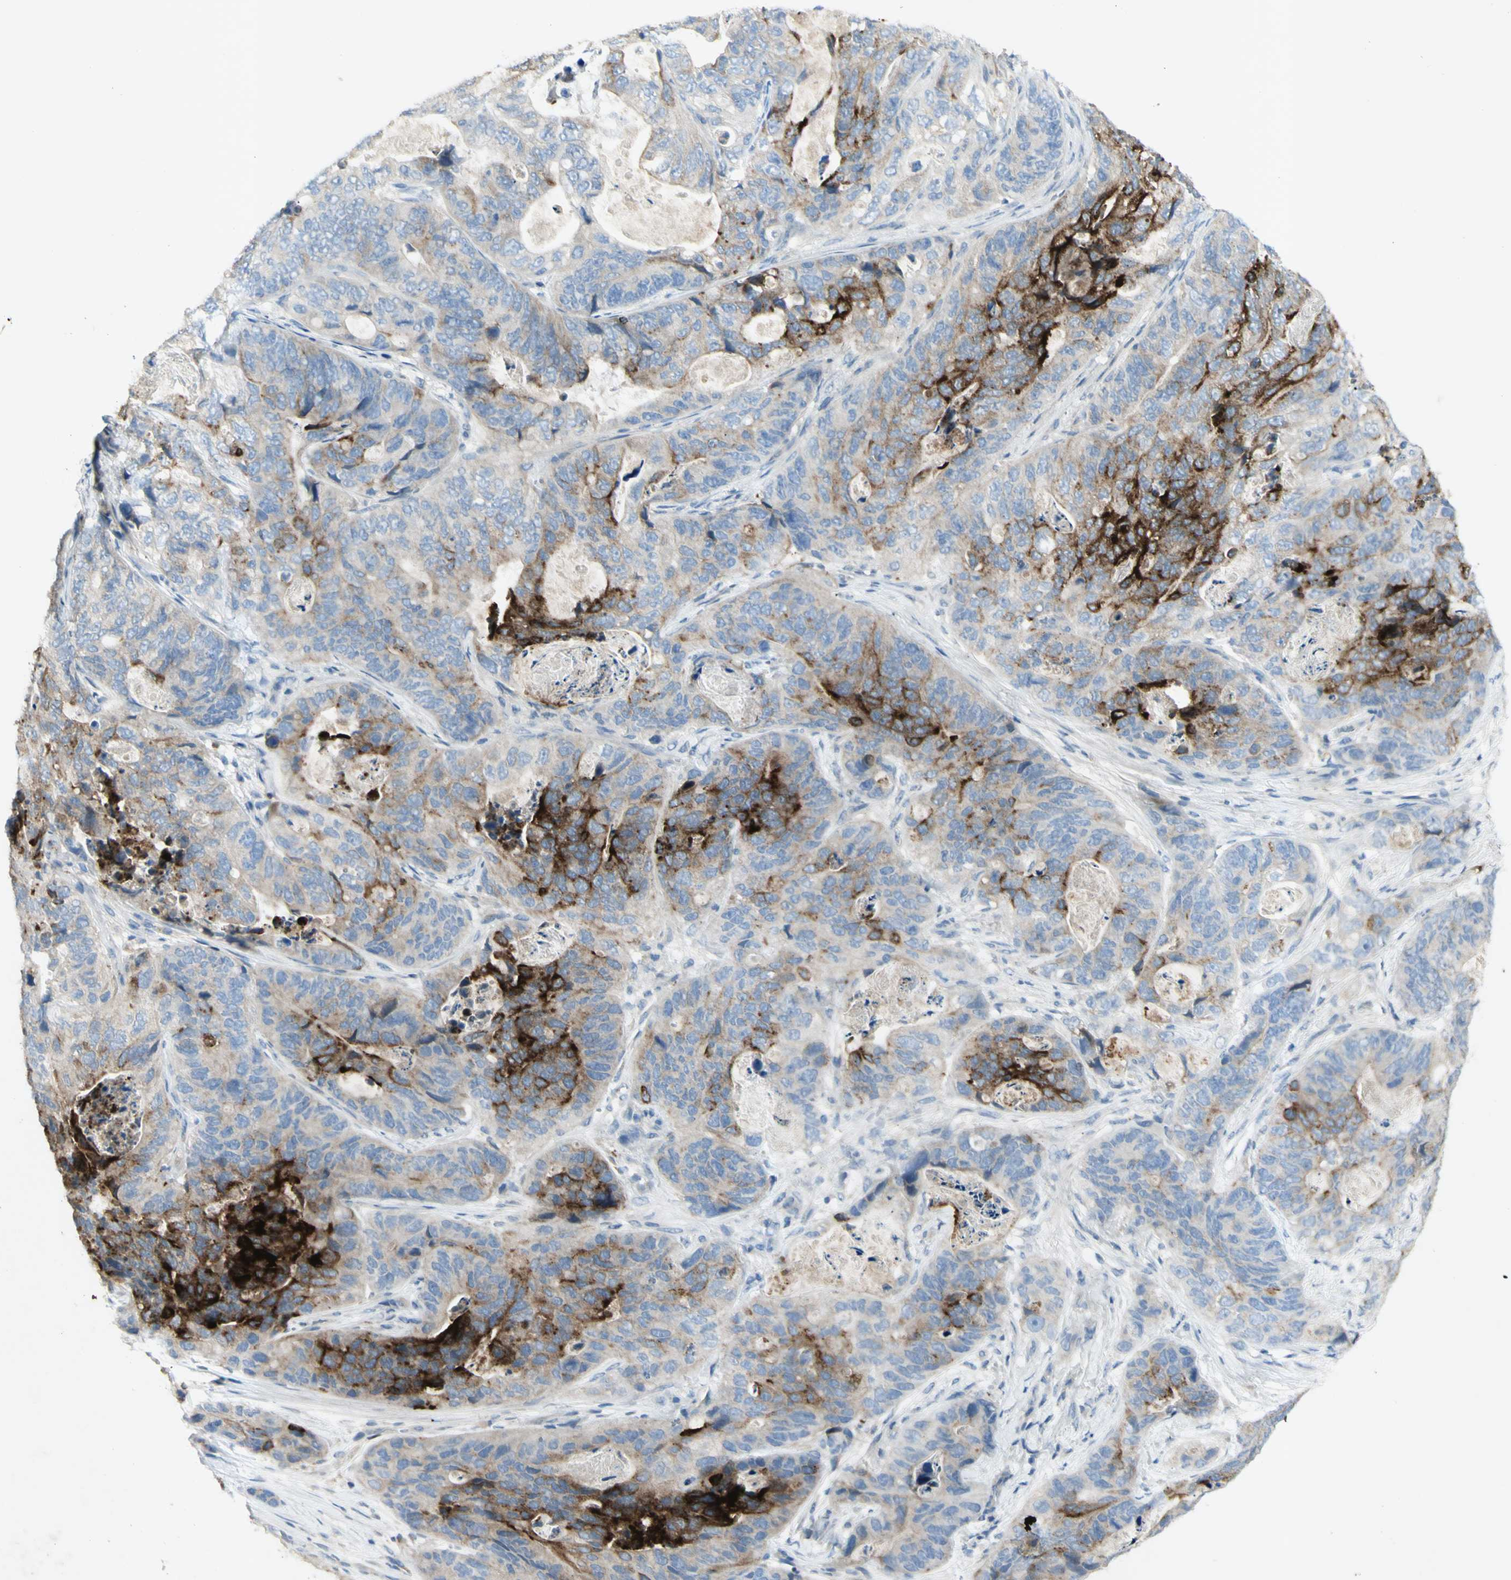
{"staining": {"intensity": "strong", "quantity": "<25%", "location": "cytoplasmic/membranous"}, "tissue": "stomach cancer", "cell_type": "Tumor cells", "image_type": "cancer", "snomed": [{"axis": "morphology", "description": "Adenocarcinoma, NOS"}, {"axis": "topography", "description": "Stomach"}], "caption": "High-magnification brightfield microscopy of stomach cancer (adenocarcinoma) stained with DAB (3,3'-diaminobenzidine) (brown) and counterstained with hematoxylin (blue). tumor cells exhibit strong cytoplasmic/membranous positivity is present in approximately<25% of cells. Using DAB (brown) and hematoxylin (blue) stains, captured at high magnification using brightfield microscopy.", "gene": "GDF15", "patient": {"sex": "female", "age": 89}}